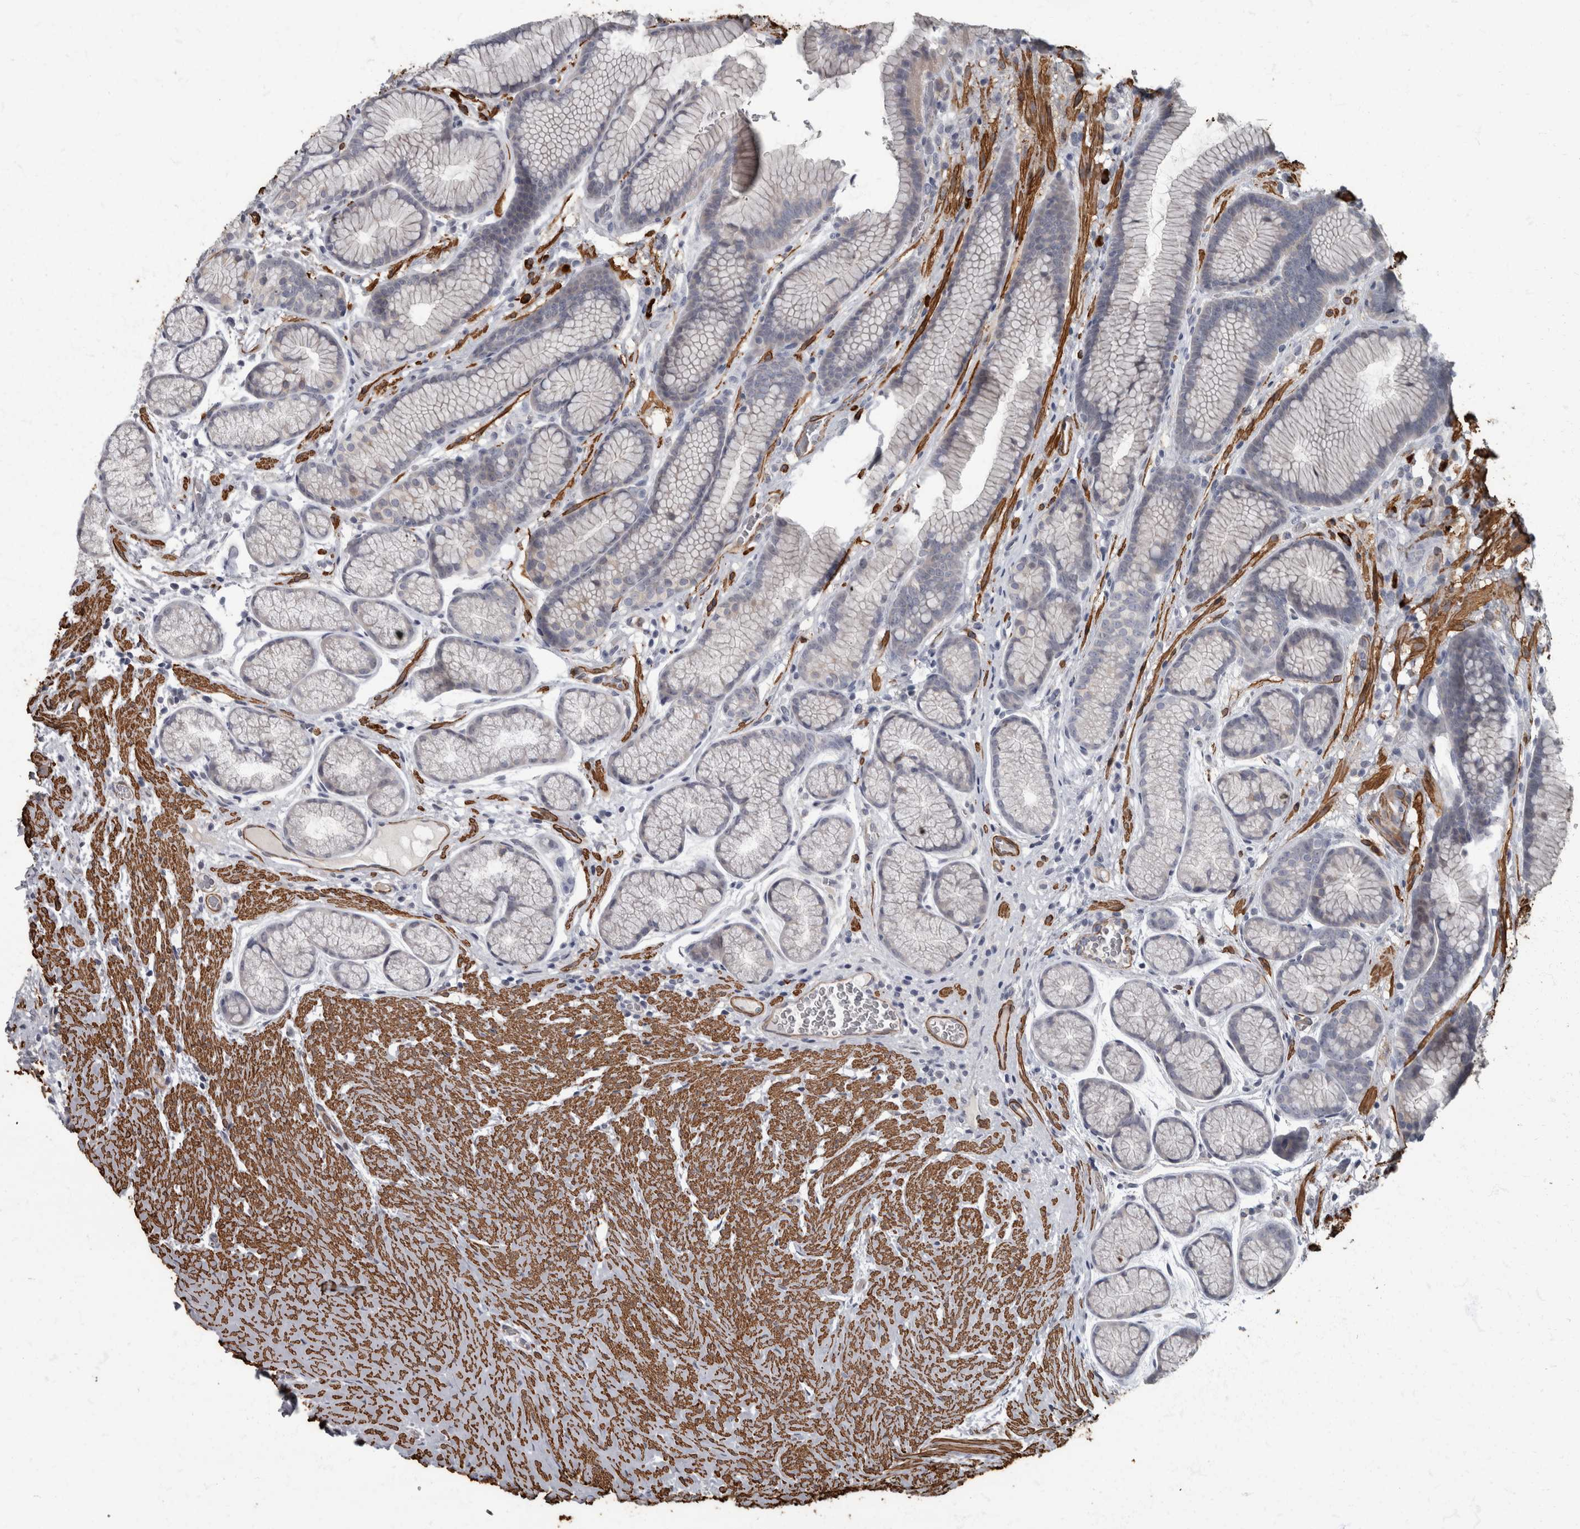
{"staining": {"intensity": "negative", "quantity": "none", "location": "none"}, "tissue": "stomach", "cell_type": "Glandular cells", "image_type": "normal", "snomed": [{"axis": "morphology", "description": "Normal tissue, NOS"}, {"axis": "topography", "description": "Stomach"}], "caption": "This is an immunohistochemistry histopathology image of unremarkable human stomach. There is no staining in glandular cells.", "gene": "MASTL", "patient": {"sex": "male", "age": 42}}